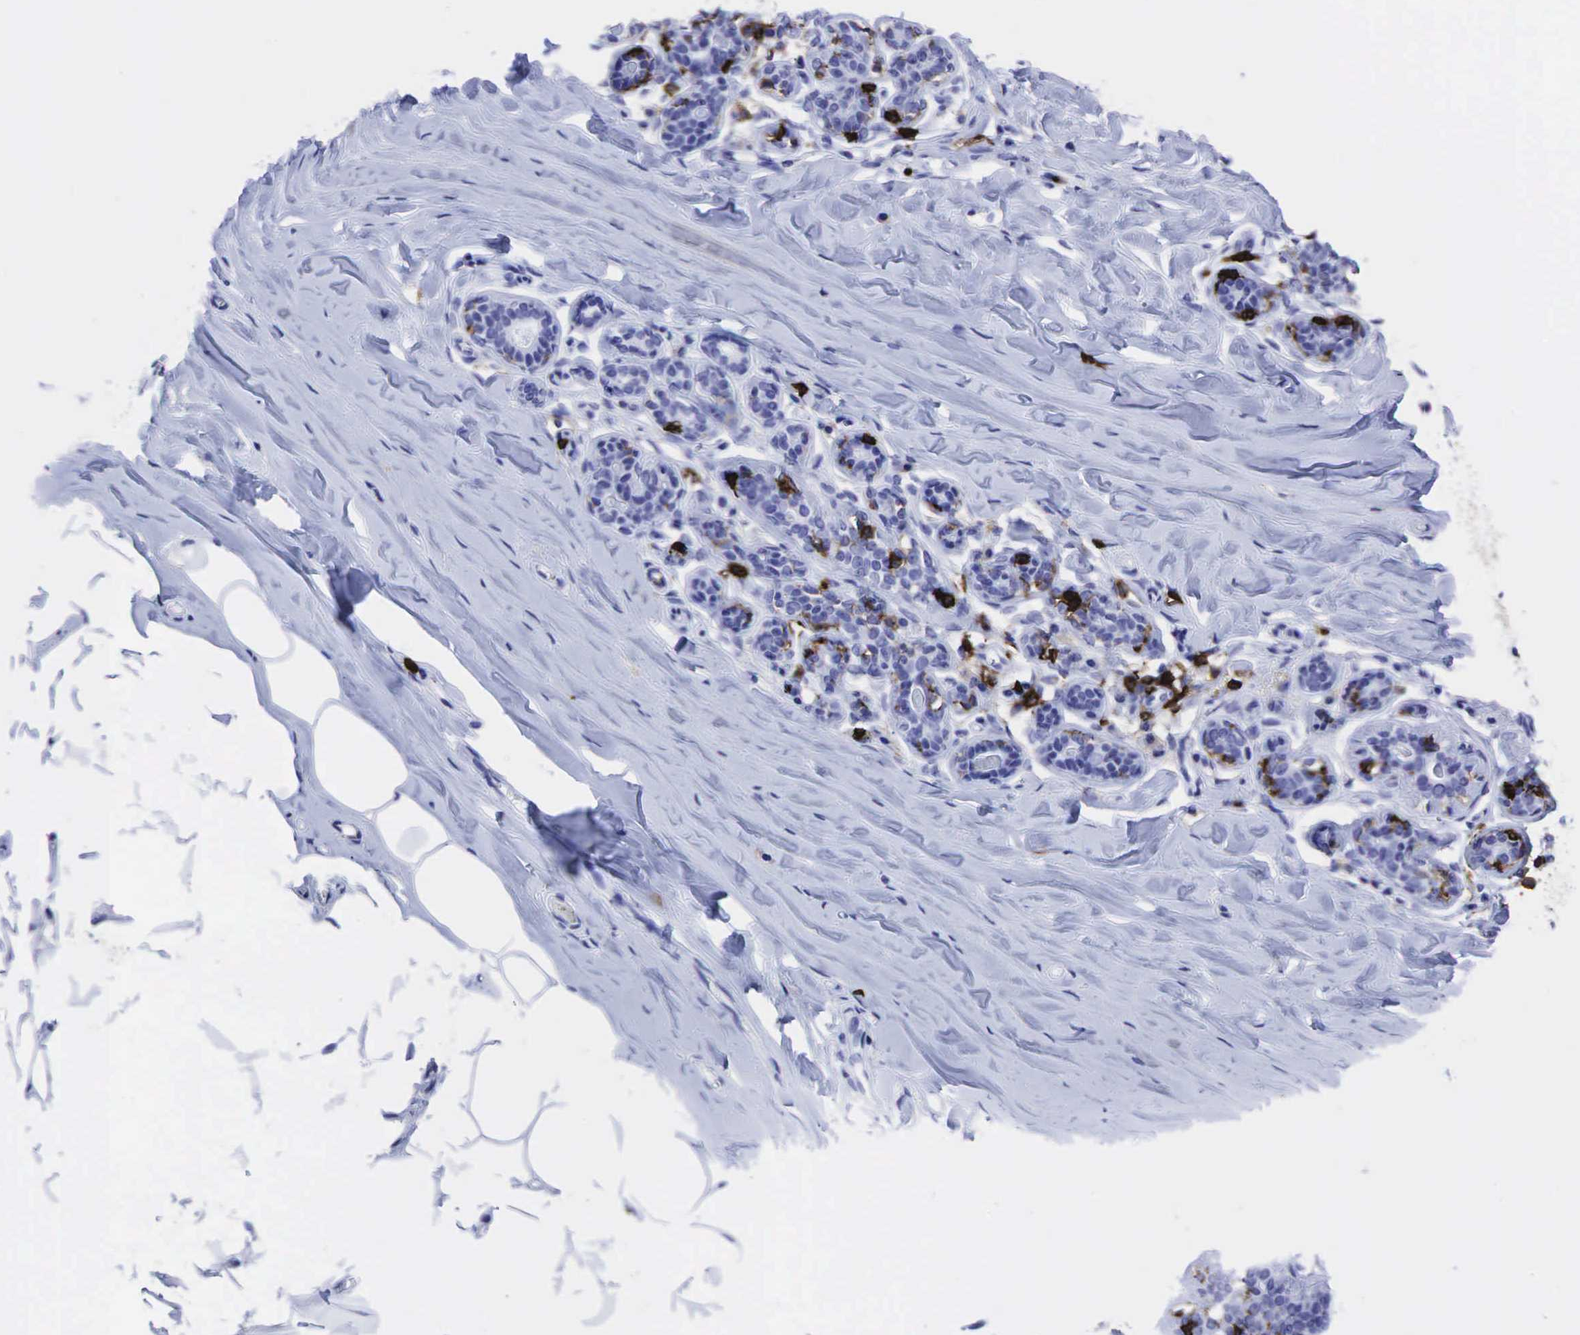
{"staining": {"intensity": "negative", "quantity": "none", "location": "none"}, "tissue": "breast", "cell_type": "Adipocytes", "image_type": "normal", "snomed": [{"axis": "morphology", "description": "Normal tissue, NOS"}, {"axis": "topography", "description": "Breast"}], "caption": "Immunohistochemistry (IHC) histopathology image of normal breast stained for a protein (brown), which reveals no expression in adipocytes.", "gene": "PTPRC", "patient": {"sex": "female", "age": 45}}